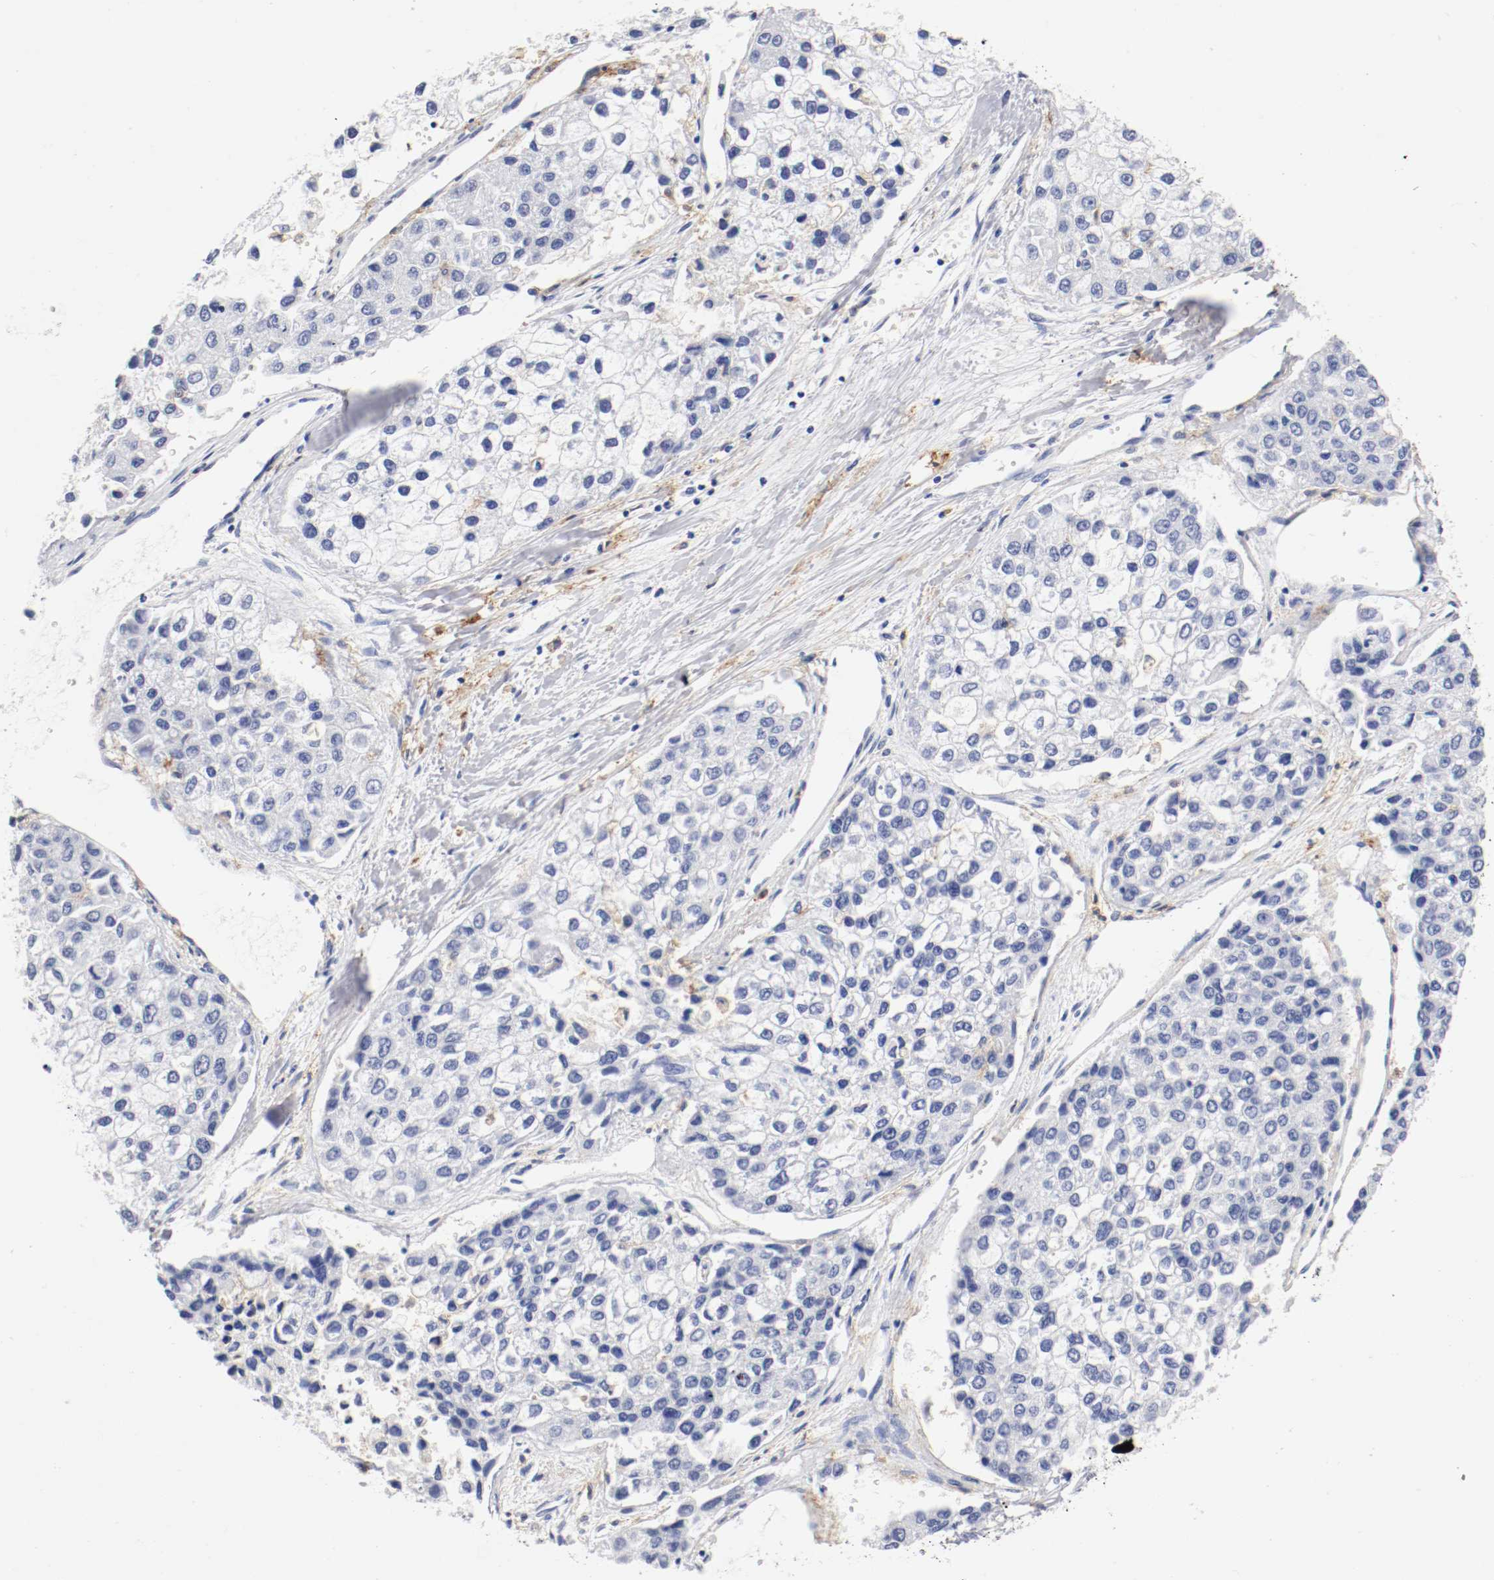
{"staining": {"intensity": "negative", "quantity": "none", "location": "none"}, "tissue": "liver cancer", "cell_type": "Tumor cells", "image_type": "cancer", "snomed": [{"axis": "morphology", "description": "Carcinoma, Hepatocellular, NOS"}, {"axis": "topography", "description": "Liver"}], "caption": "This is an immunohistochemistry (IHC) image of liver cancer. There is no expression in tumor cells.", "gene": "ITGAX", "patient": {"sex": "female", "age": 66}}